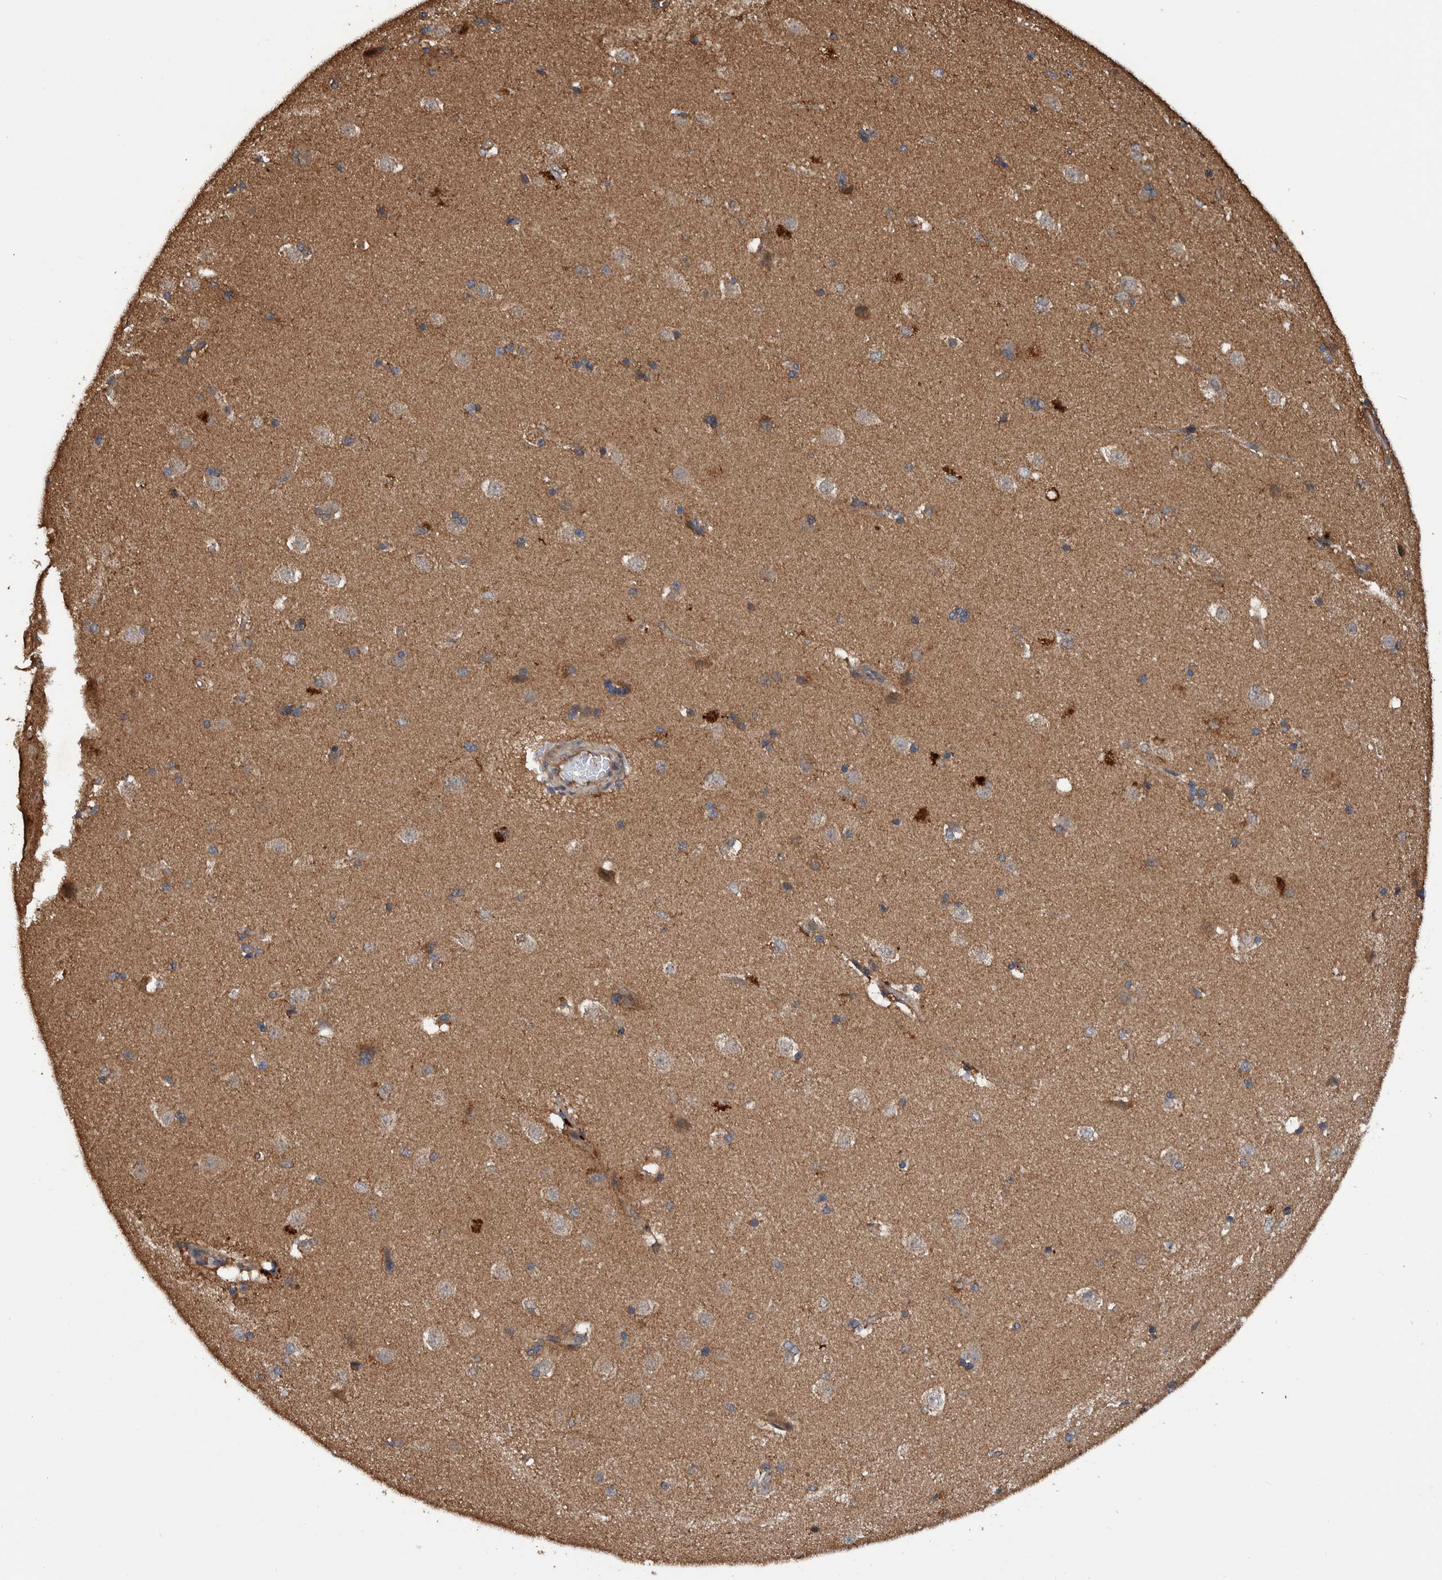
{"staining": {"intensity": "moderate", "quantity": "<25%", "location": "cytoplasmic/membranous"}, "tissue": "caudate", "cell_type": "Glial cells", "image_type": "normal", "snomed": [{"axis": "morphology", "description": "Normal tissue, NOS"}, {"axis": "topography", "description": "Lateral ventricle wall"}], "caption": "Immunohistochemical staining of benign human caudate exhibits low levels of moderate cytoplasmic/membranous expression in about <25% of glial cells. (Brightfield microscopy of DAB IHC at high magnification).", "gene": "ENSG00000251537", "patient": {"sex": "female", "age": 19}}